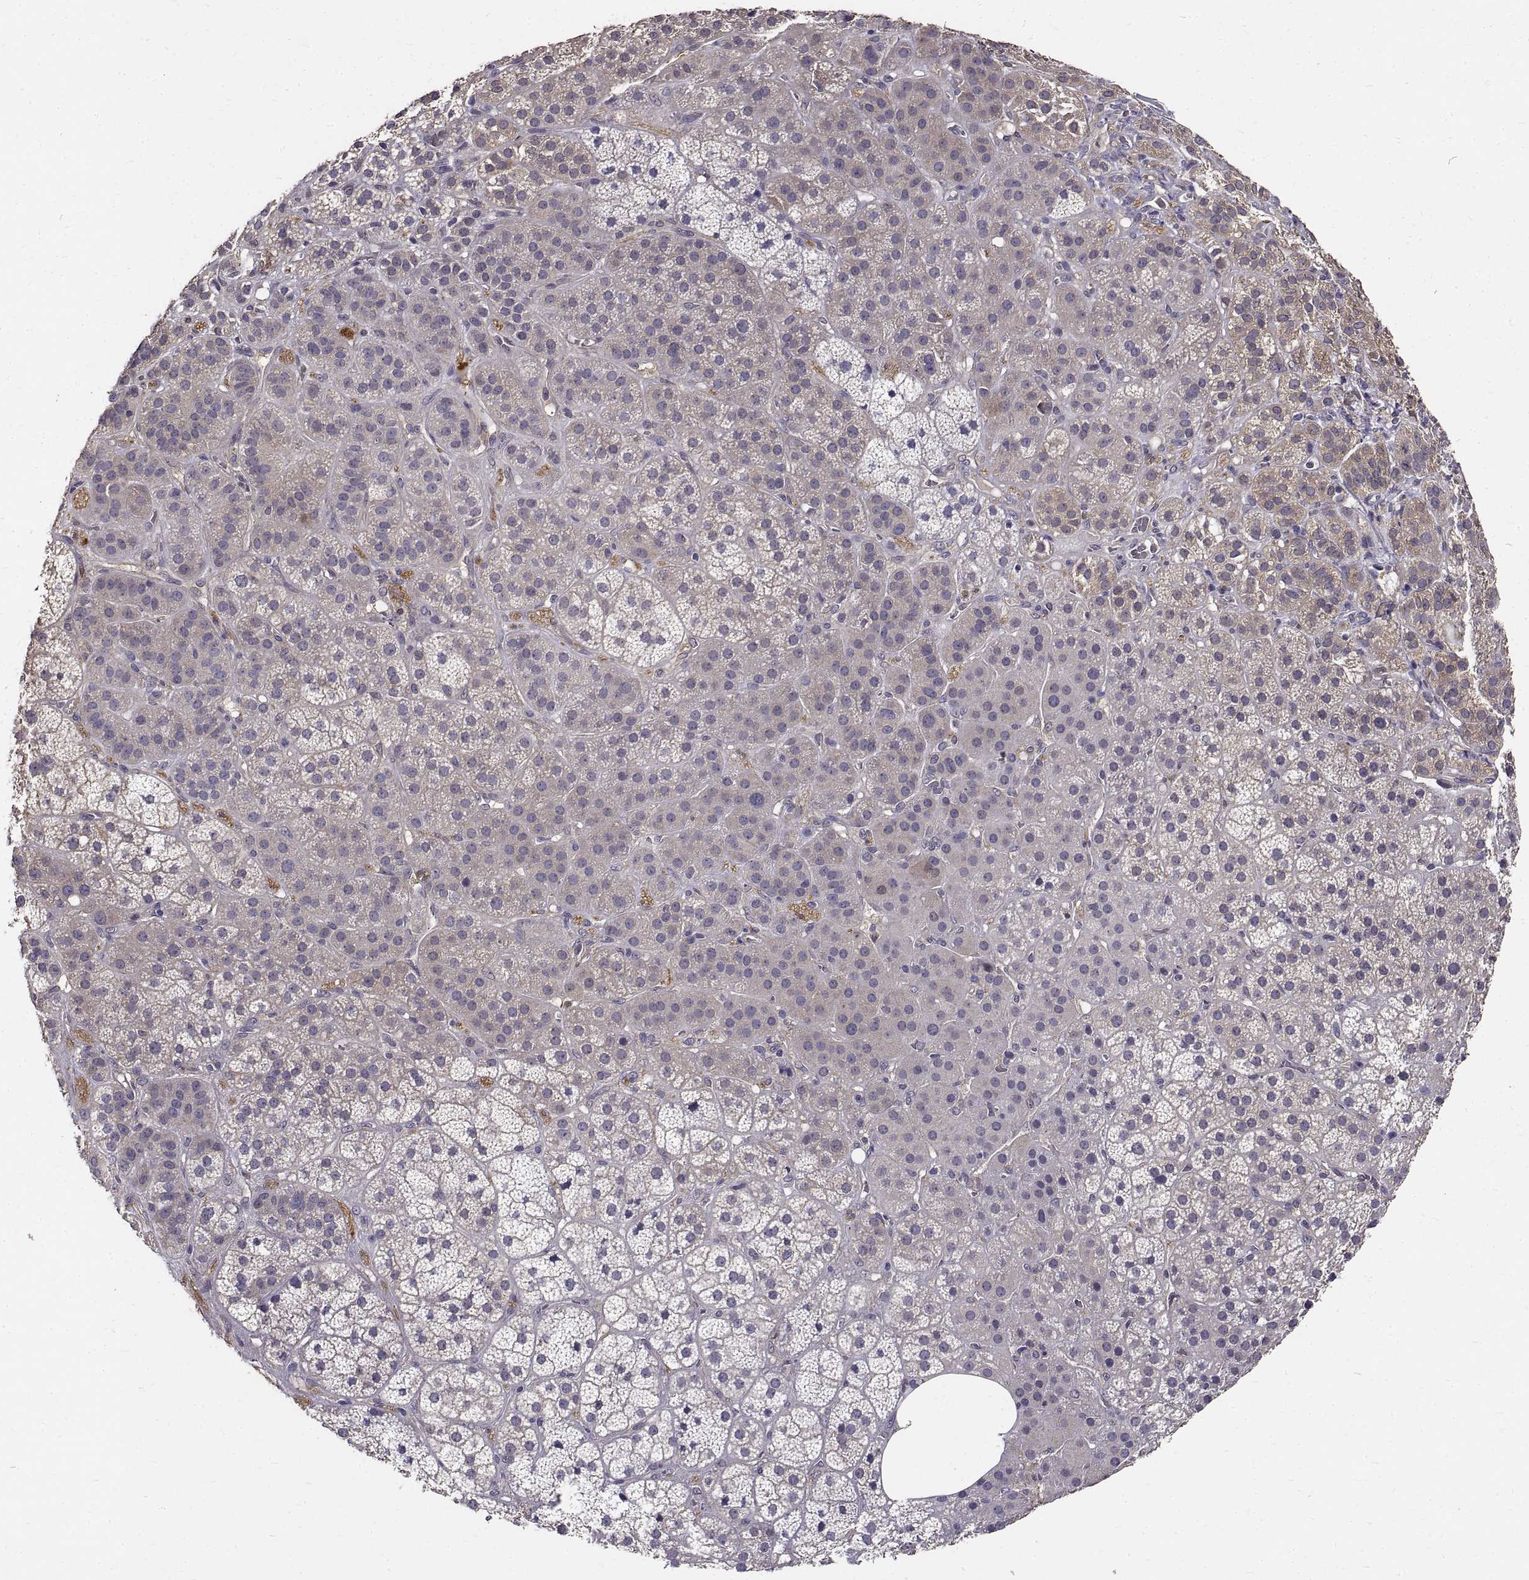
{"staining": {"intensity": "negative", "quantity": "none", "location": "none"}, "tissue": "adrenal gland", "cell_type": "Glandular cells", "image_type": "normal", "snomed": [{"axis": "morphology", "description": "Normal tissue, NOS"}, {"axis": "topography", "description": "Adrenal gland"}], "caption": "High power microscopy micrograph of an immunohistochemistry (IHC) image of benign adrenal gland, revealing no significant positivity in glandular cells.", "gene": "PEA15", "patient": {"sex": "male", "age": 57}}